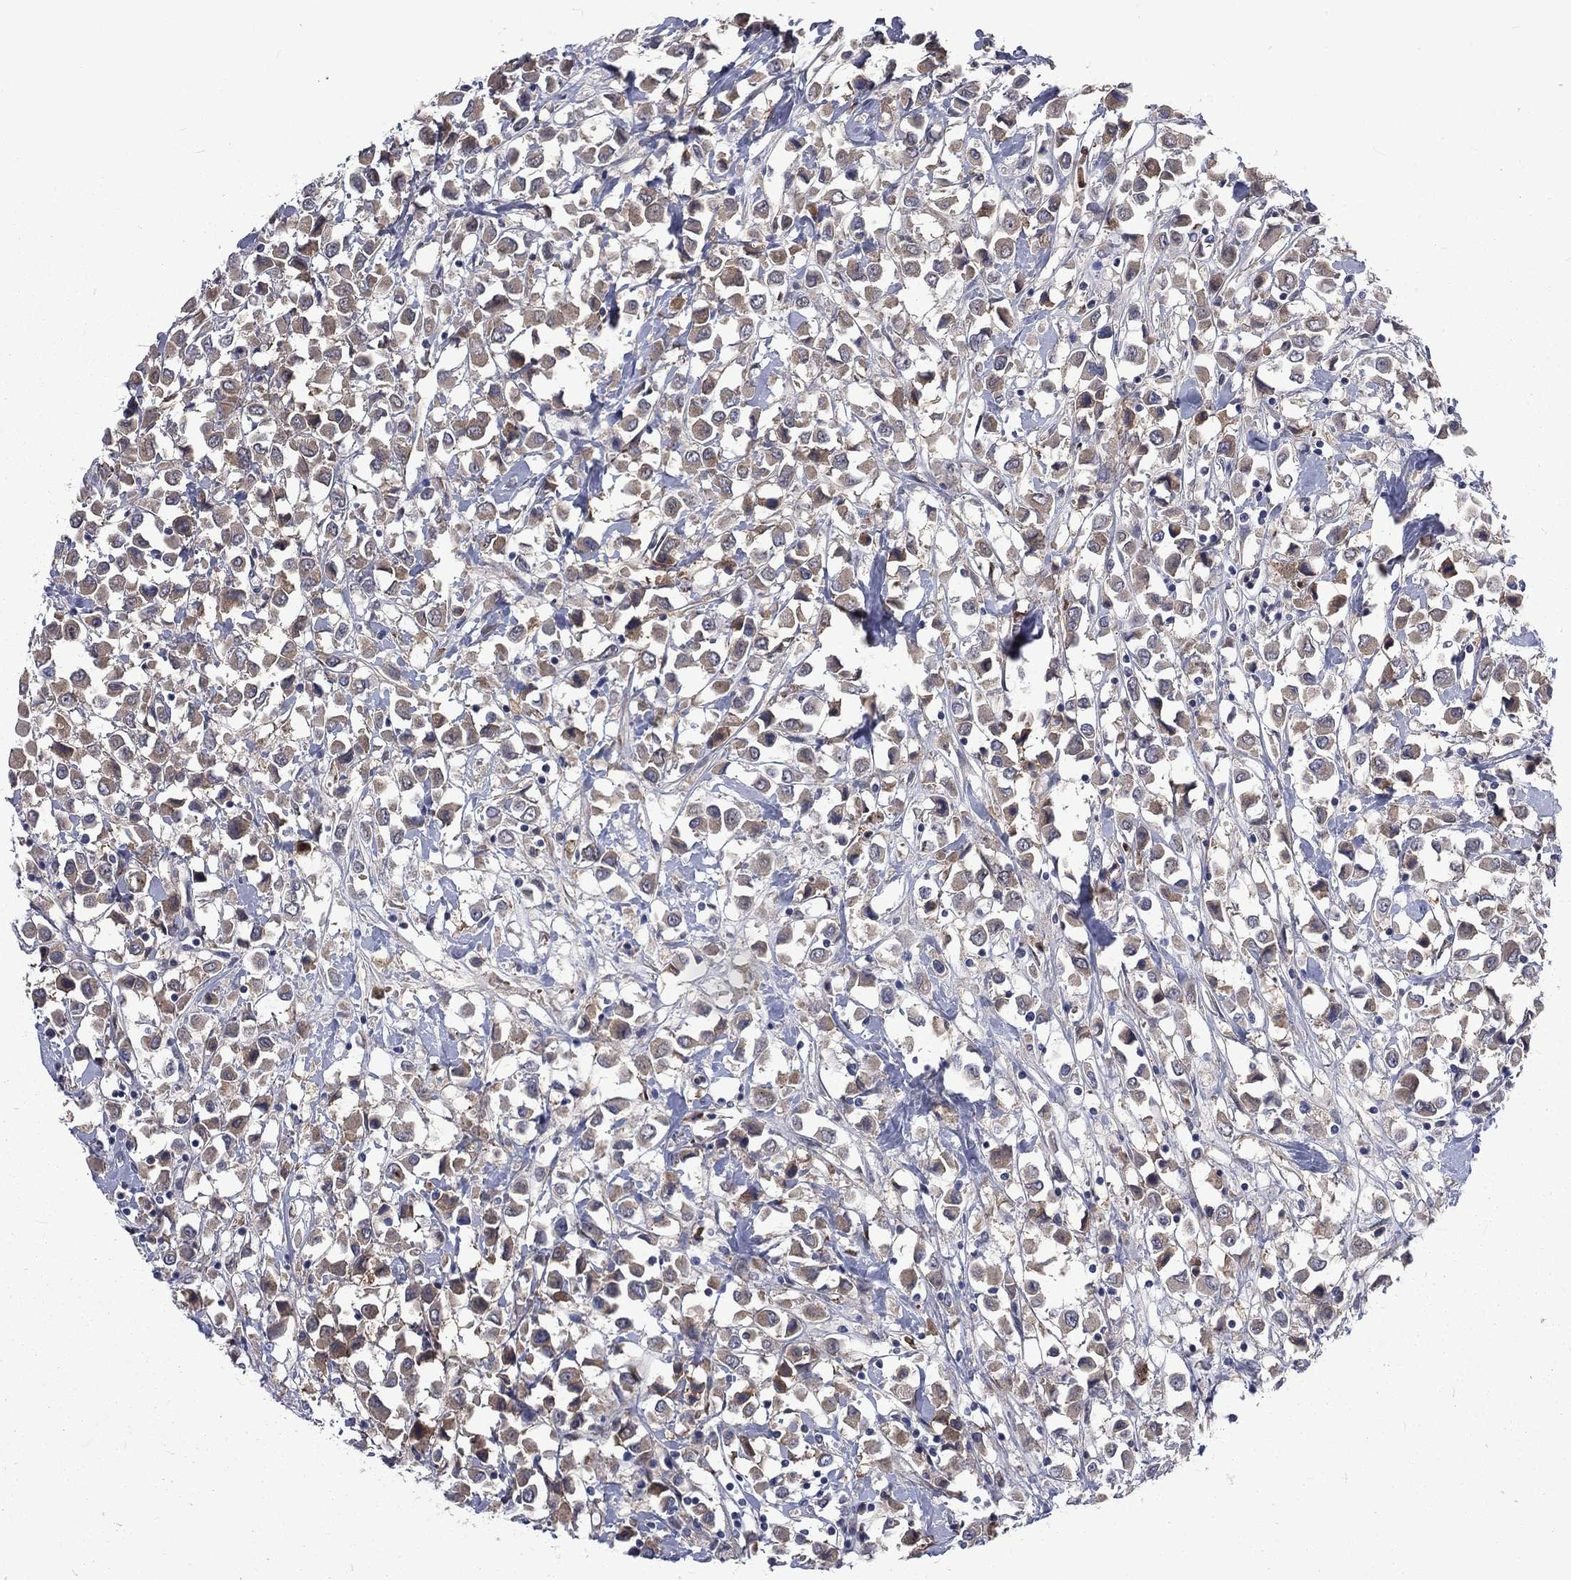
{"staining": {"intensity": "weak", "quantity": ">75%", "location": "cytoplasmic/membranous"}, "tissue": "breast cancer", "cell_type": "Tumor cells", "image_type": "cancer", "snomed": [{"axis": "morphology", "description": "Duct carcinoma"}, {"axis": "topography", "description": "Breast"}], "caption": "Invasive ductal carcinoma (breast) stained with a brown dye shows weak cytoplasmic/membranous positive positivity in approximately >75% of tumor cells.", "gene": "CA12", "patient": {"sex": "female", "age": 61}}